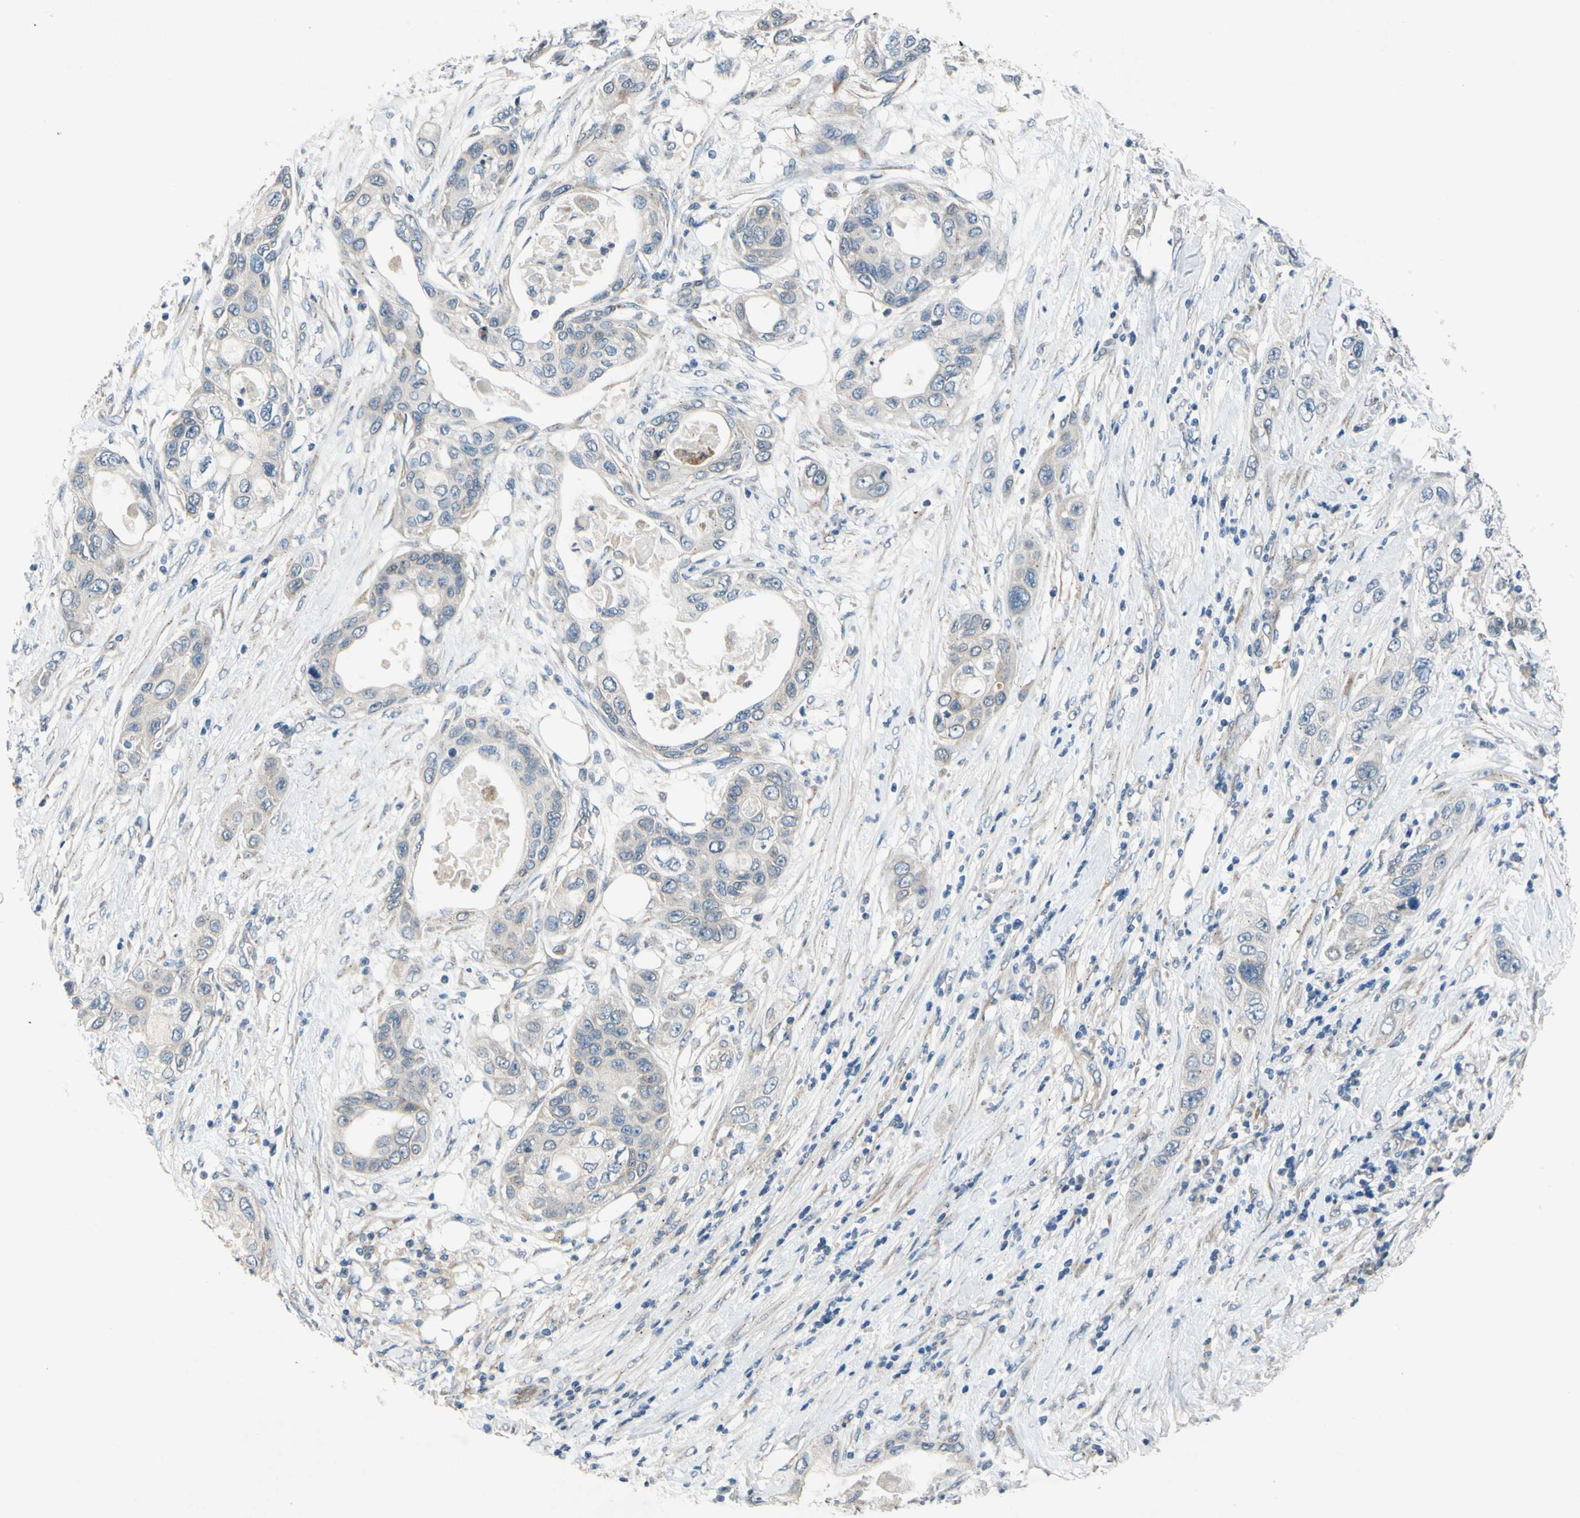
{"staining": {"intensity": "weak", "quantity": "25%-75%", "location": "cytoplasmic/membranous"}, "tissue": "pancreatic cancer", "cell_type": "Tumor cells", "image_type": "cancer", "snomed": [{"axis": "morphology", "description": "Adenocarcinoma, NOS"}, {"axis": "topography", "description": "Pancreas"}], "caption": "Brown immunohistochemical staining in pancreatic cancer demonstrates weak cytoplasmic/membranous staining in approximately 25%-75% of tumor cells. Using DAB (brown) and hematoxylin (blue) stains, captured at high magnification using brightfield microscopy.", "gene": "ADD2", "patient": {"sex": "female", "age": 70}}